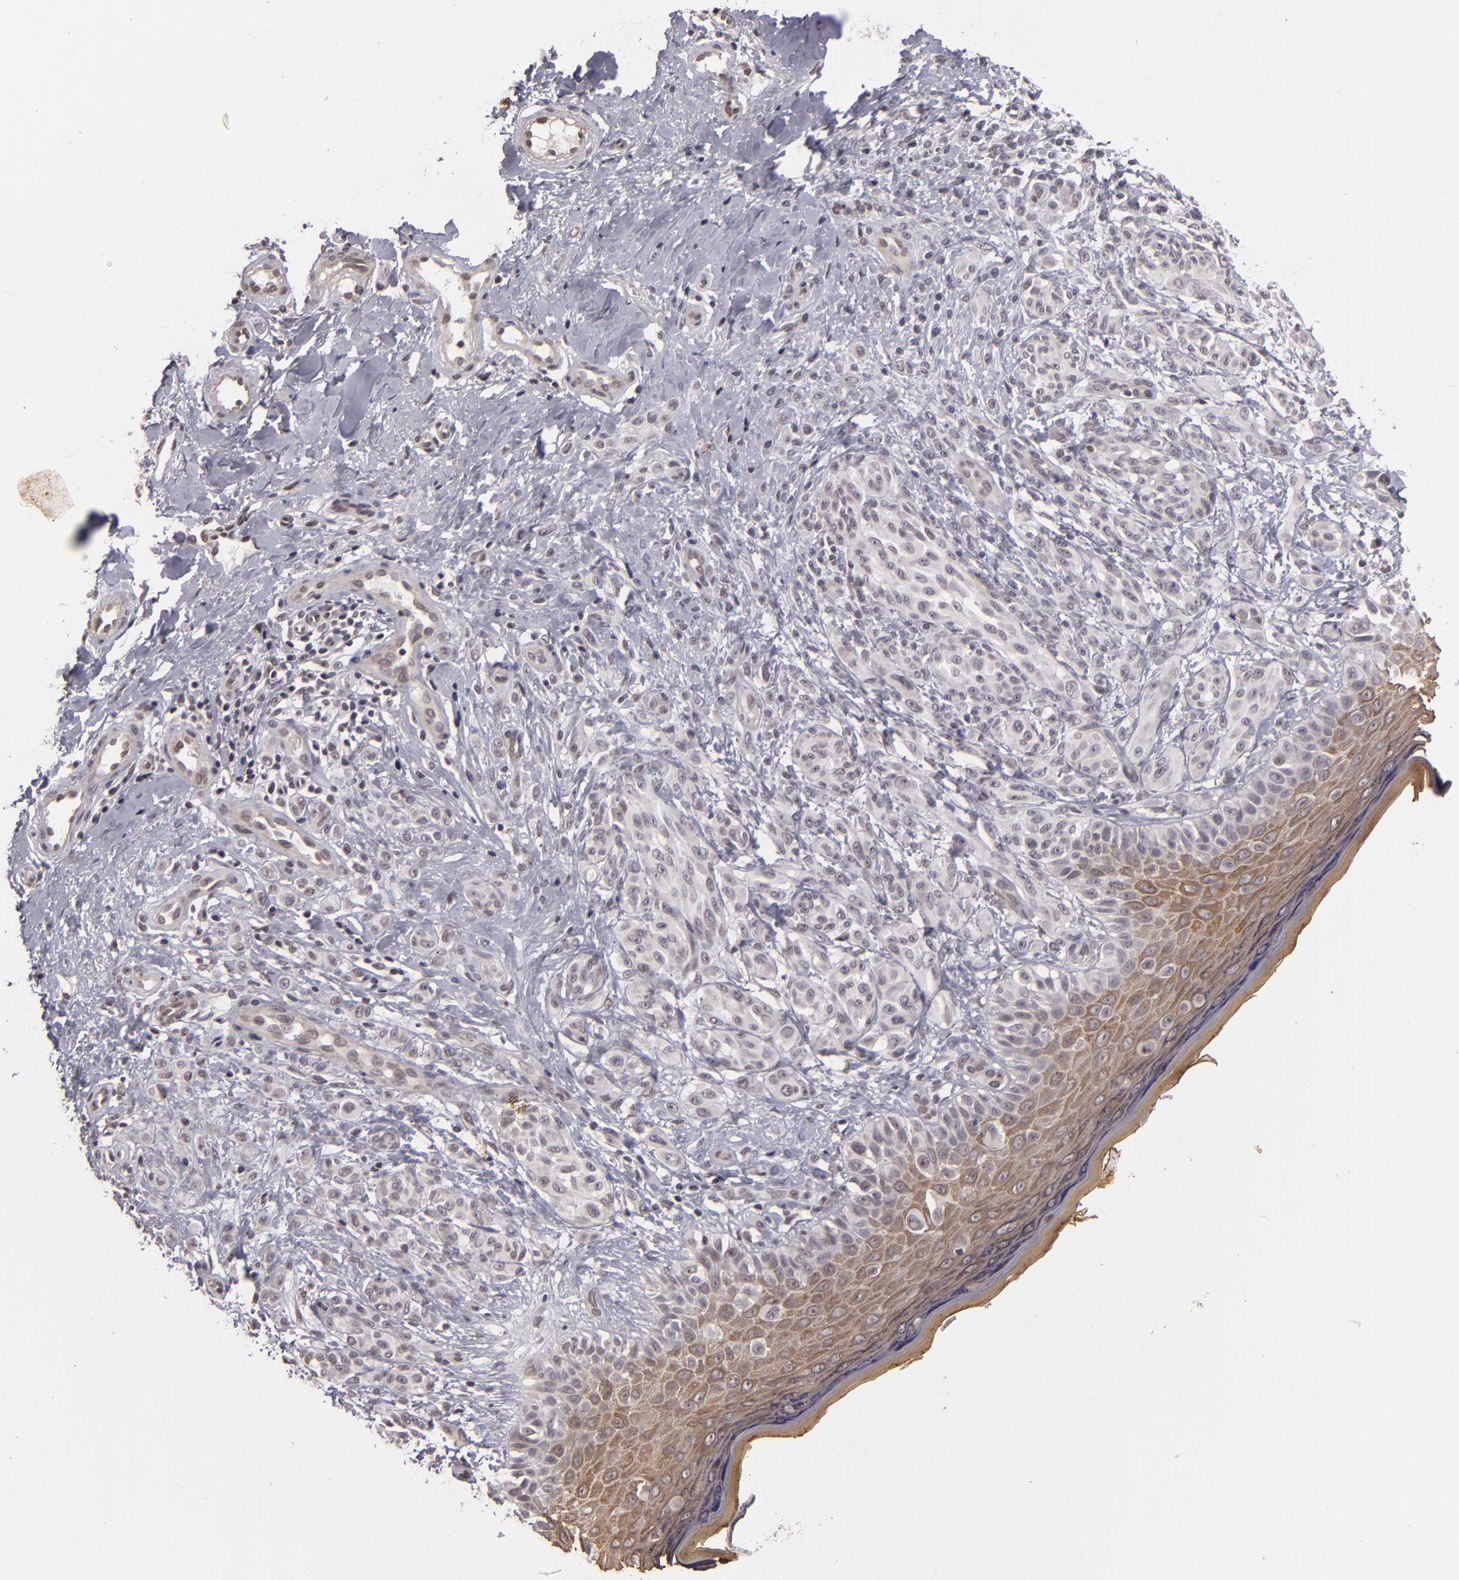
{"staining": {"intensity": "negative", "quantity": "none", "location": "none"}, "tissue": "melanoma", "cell_type": "Tumor cells", "image_type": "cancer", "snomed": [{"axis": "morphology", "description": "Malignant melanoma, NOS"}, {"axis": "topography", "description": "Skin"}], "caption": "A histopathology image of human melanoma is negative for staining in tumor cells.", "gene": "DFFA", "patient": {"sex": "male", "age": 57}}